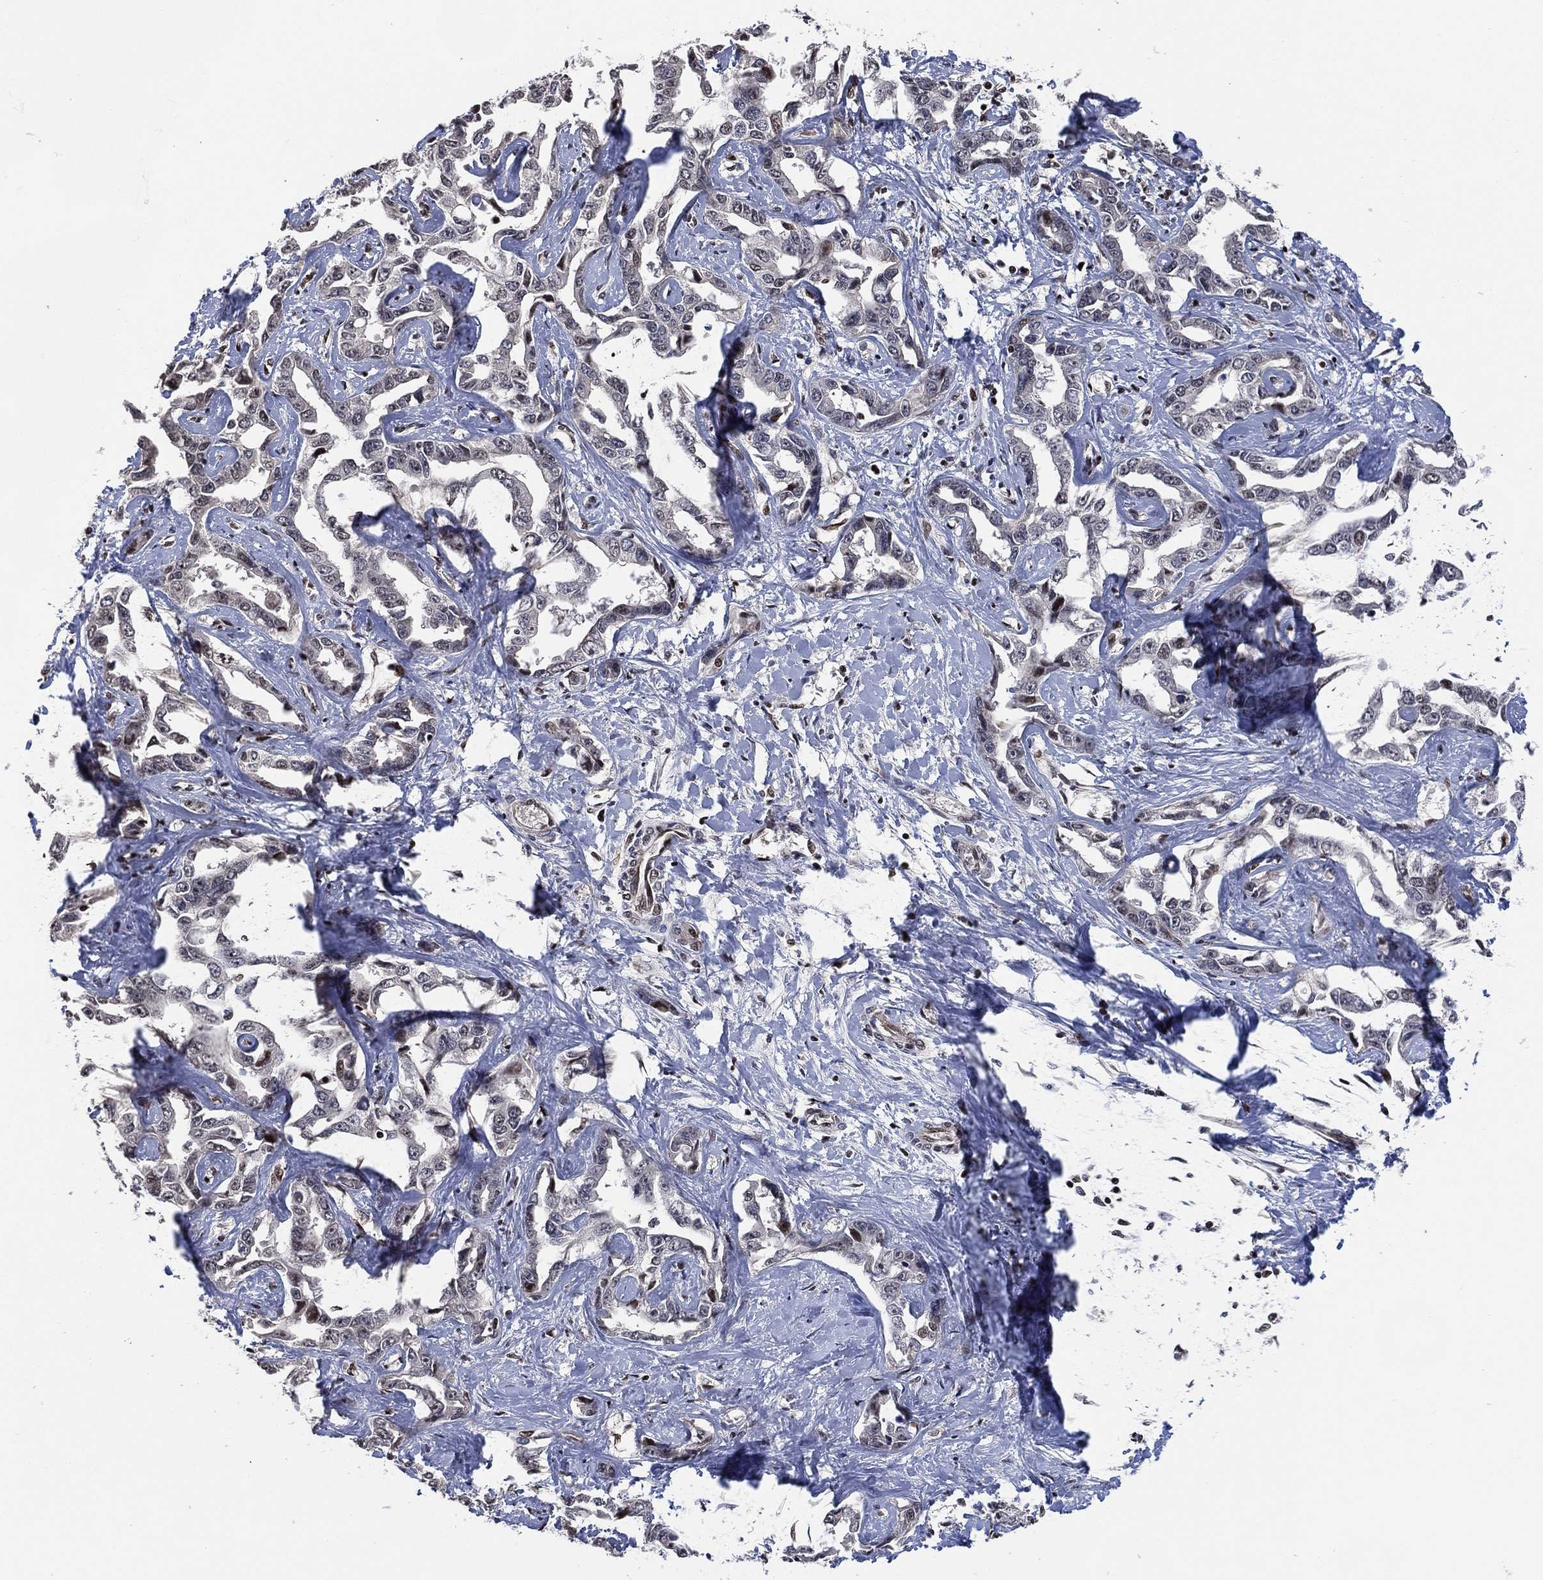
{"staining": {"intensity": "negative", "quantity": "none", "location": "none"}, "tissue": "liver cancer", "cell_type": "Tumor cells", "image_type": "cancer", "snomed": [{"axis": "morphology", "description": "Cholangiocarcinoma"}, {"axis": "topography", "description": "Liver"}], "caption": "This image is of cholangiocarcinoma (liver) stained with IHC to label a protein in brown with the nuclei are counter-stained blue. There is no expression in tumor cells.", "gene": "ZSCAN30", "patient": {"sex": "male", "age": 59}}